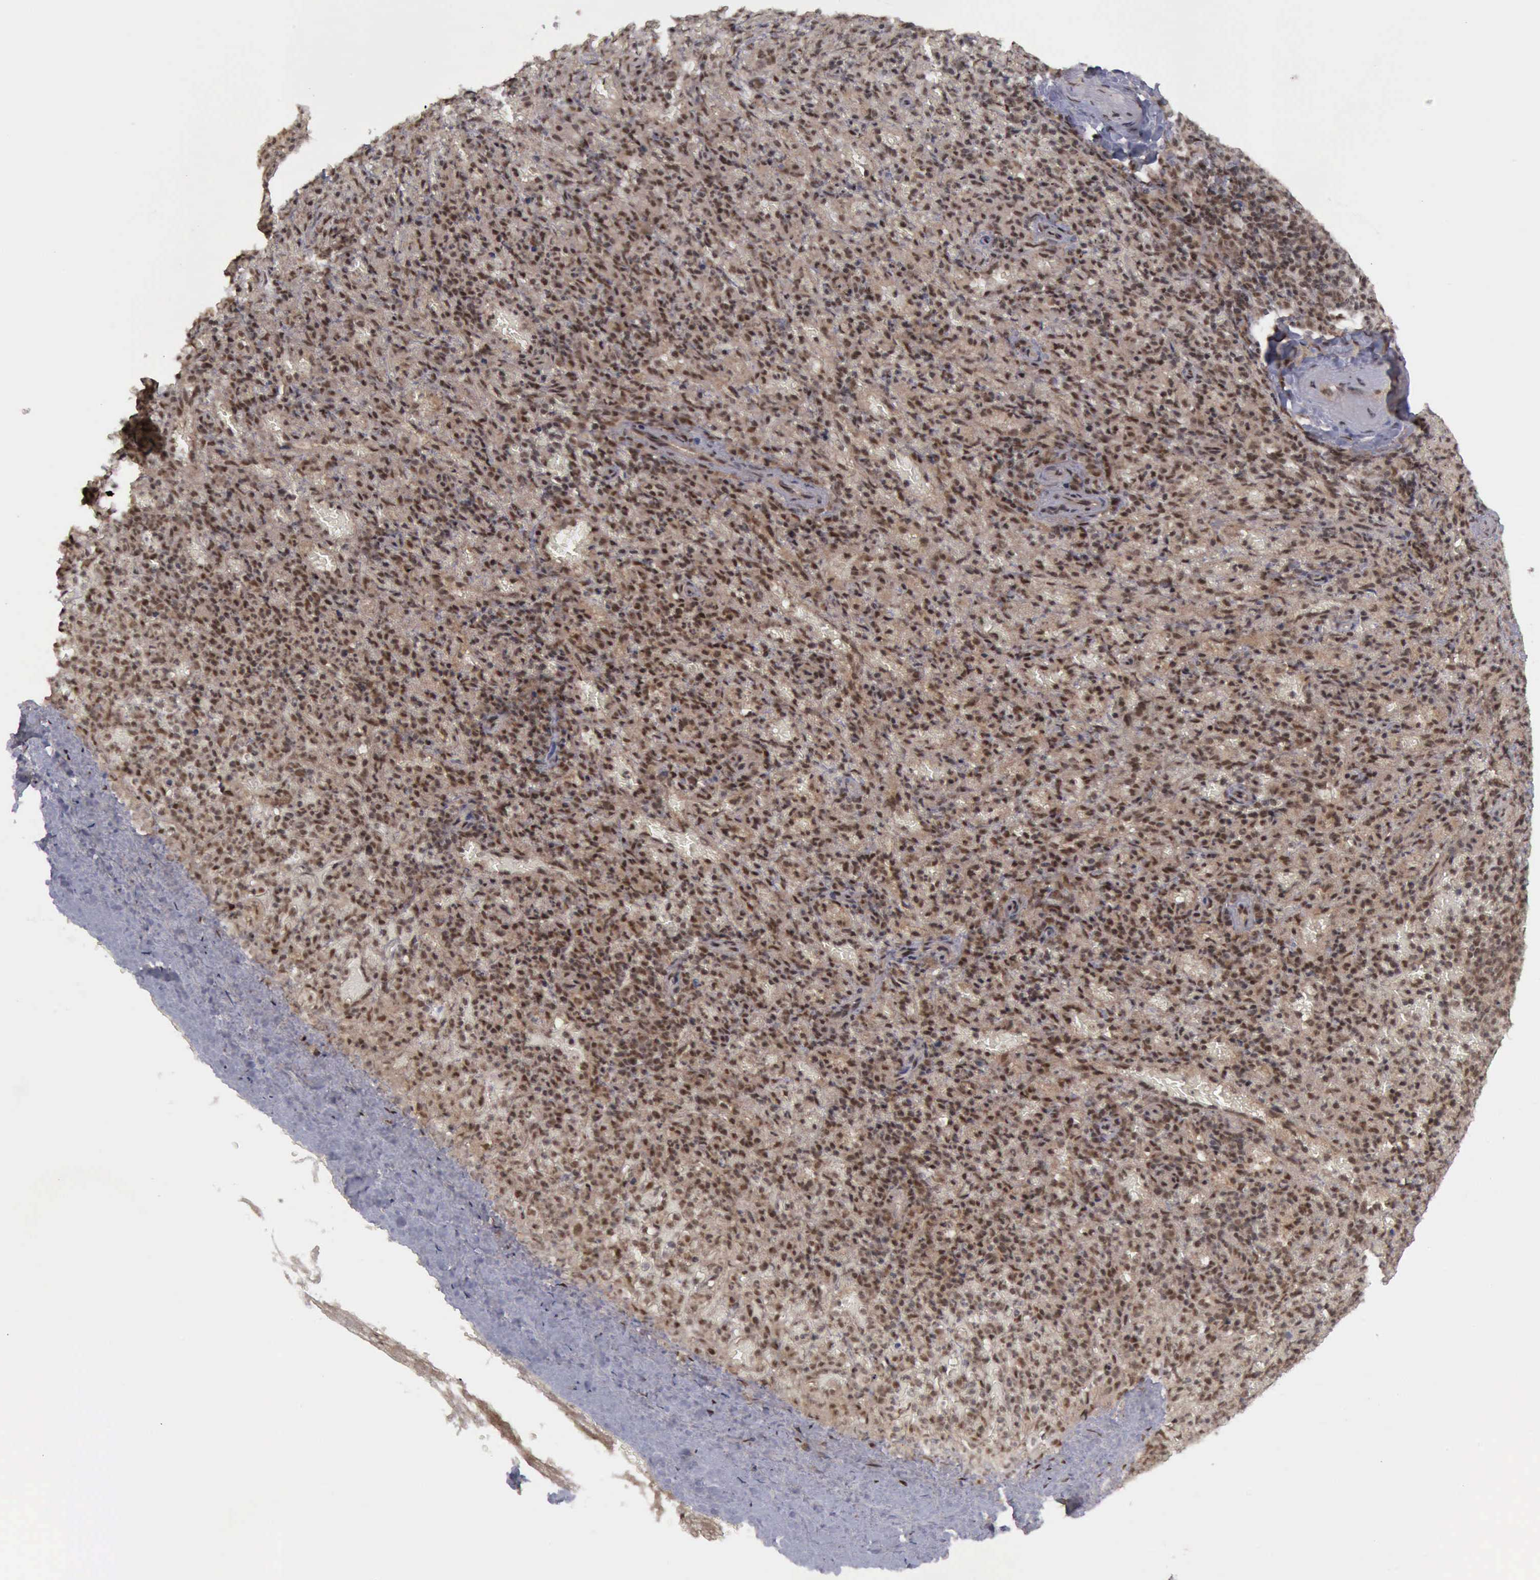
{"staining": {"intensity": "strong", "quantity": ">75%", "location": "cytoplasmic/membranous,nuclear"}, "tissue": "spleen", "cell_type": "Cells in red pulp", "image_type": "normal", "snomed": [{"axis": "morphology", "description": "Normal tissue, NOS"}, {"axis": "topography", "description": "Spleen"}], "caption": "Brown immunohistochemical staining in unremarkable human spleen shows strong cytoplasmic/membranous,nuclear expression in about >75% of cells in red pulp. (Brightfield microscopy of DAB IHC at high magnification).", "gene": "ATM", "patient": {"sex": "female", "age": 50}}